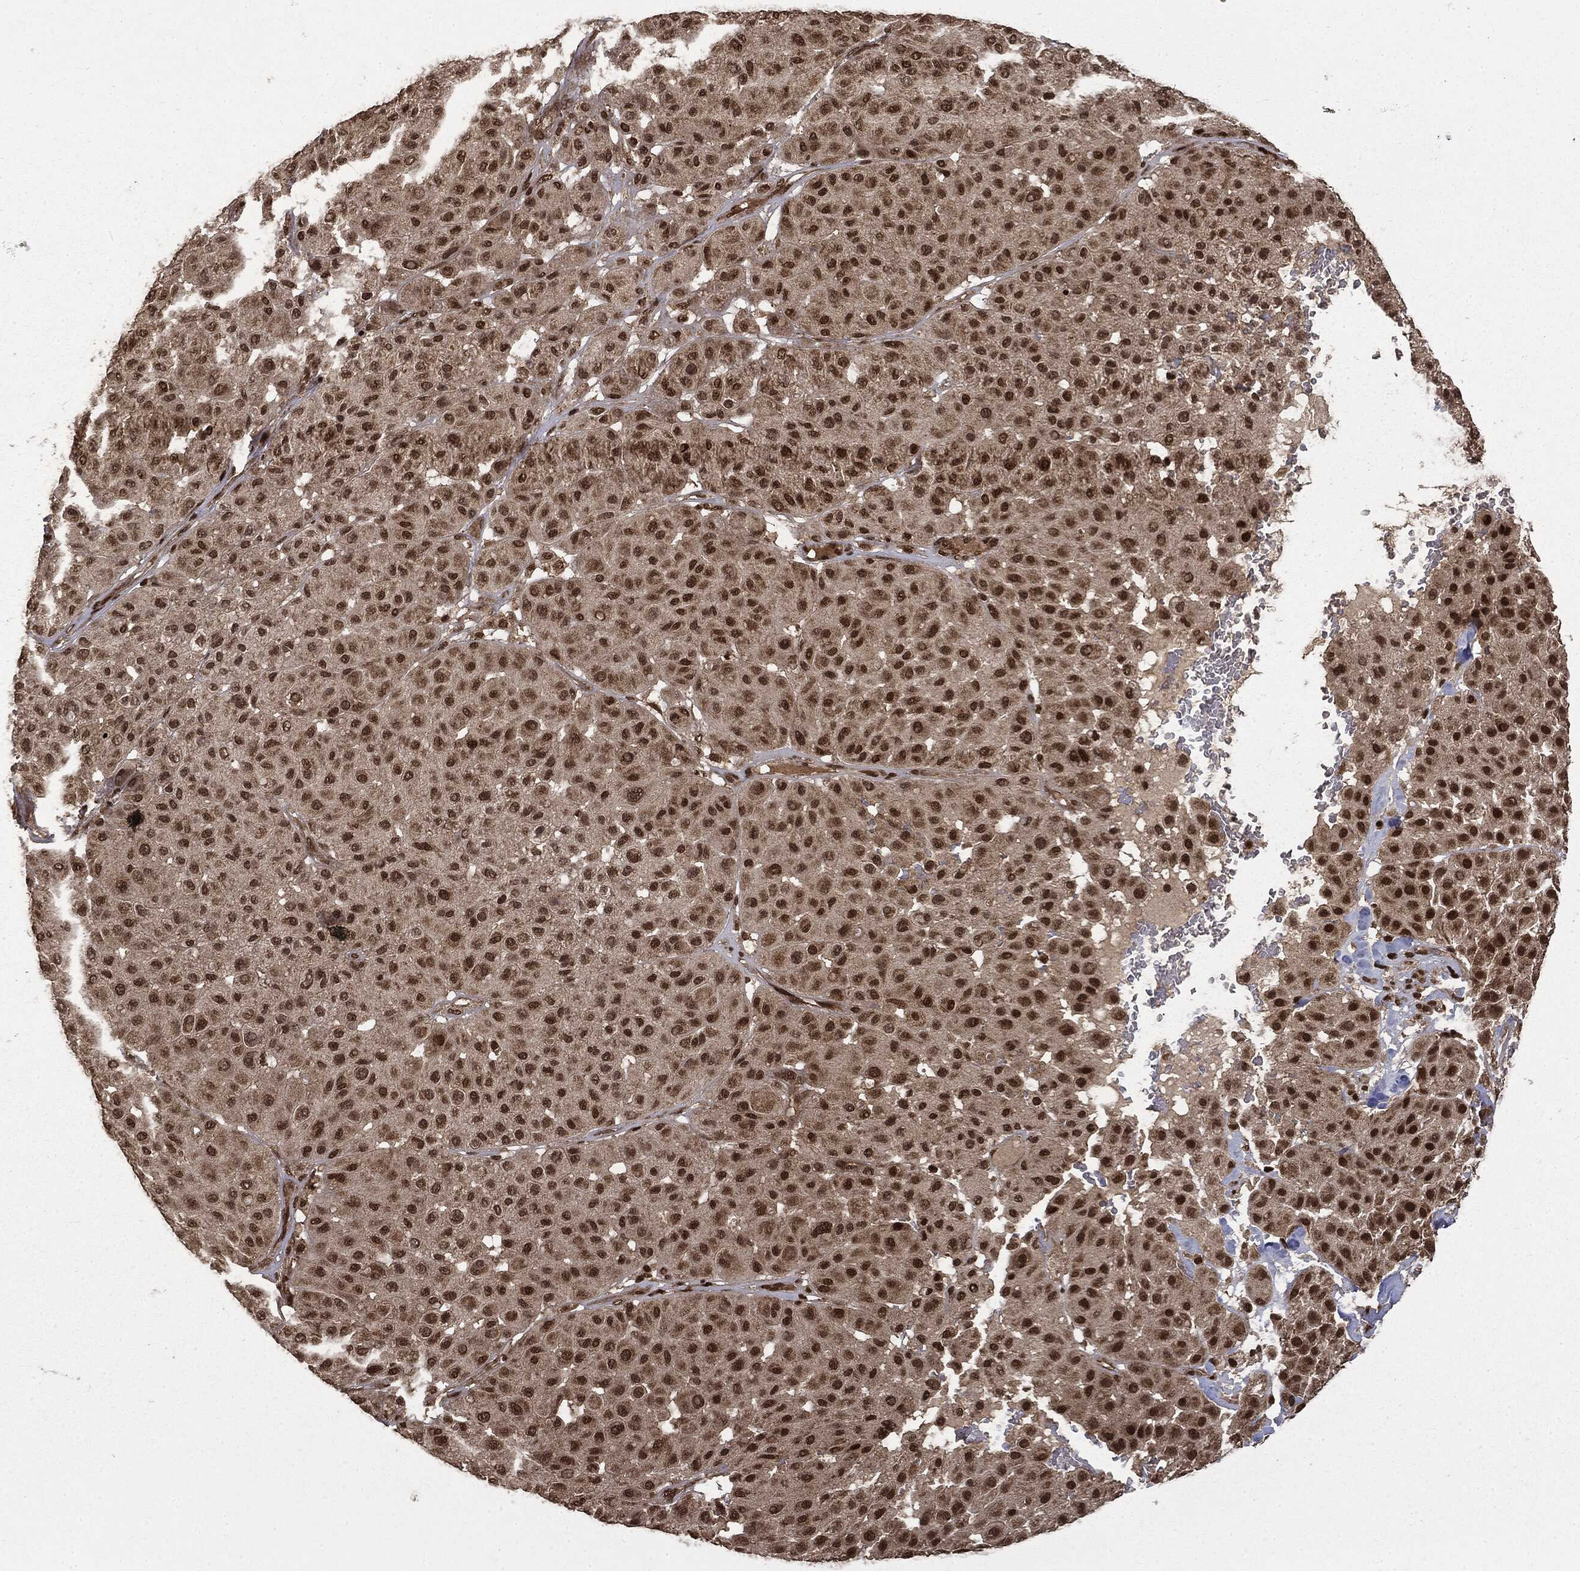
{"staining": {"intensity": "strong", "quantity": ">75%", "location": "nuclear"}, "tissue": "melanoma", "cell_type": "Tumor cells", "image_type": "cancer", "snomed": [{"axis": "morphology", "description": "Malignant melanoma, Metastatic site"}, {"axis": "topography", "description": "Smooth muscle"}], "caption": "Immunohistochemical staining of human malignant melanoma (metastatic site) displays strong nuclear protein staining in about >75% of tumor cells. (DAB IHC, brown staining for protein, blue staining for nuclei).", "gene": "CTDP1", "patient": {"sex": "male", "age": 41}}